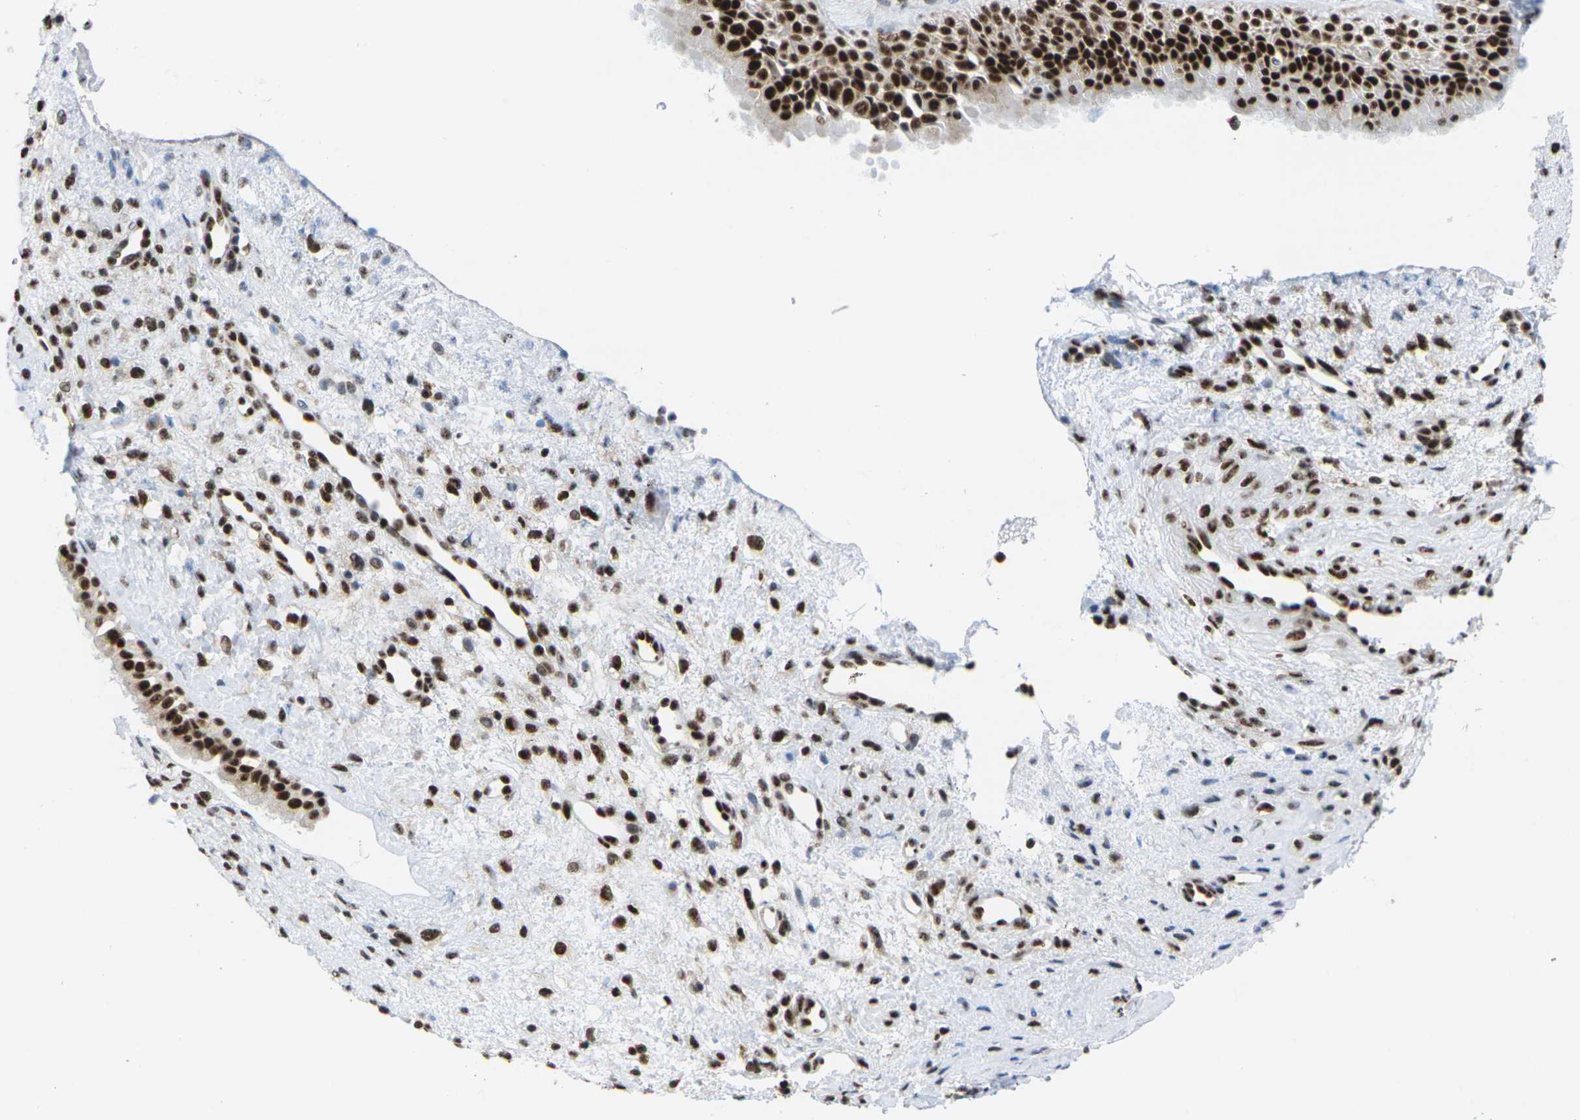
{"staining": {"intensity": "strong", "quantity": ">75%", "location": "cytoplasmic/membranous,nuclear"}, "tissue": "nasopharynx", "cell_type": "Respiratory epithelial cells", "image_type": "normal", "snomed": [{"axis": "morphology", "description": "Normal tissue, NOS"}, {"axis": "topography", "description": "Nasopharynx"}], "caption": "This photomicrograph shows immunohistochemistry (IHC) staining of normal nasopharynx, with high strong cytoplasmic/membranous,nuclear staining in about >75% of respiratory epithelial cells.", "gene": "MAGOH", "patient": {"sex": "male", "age": 22}}